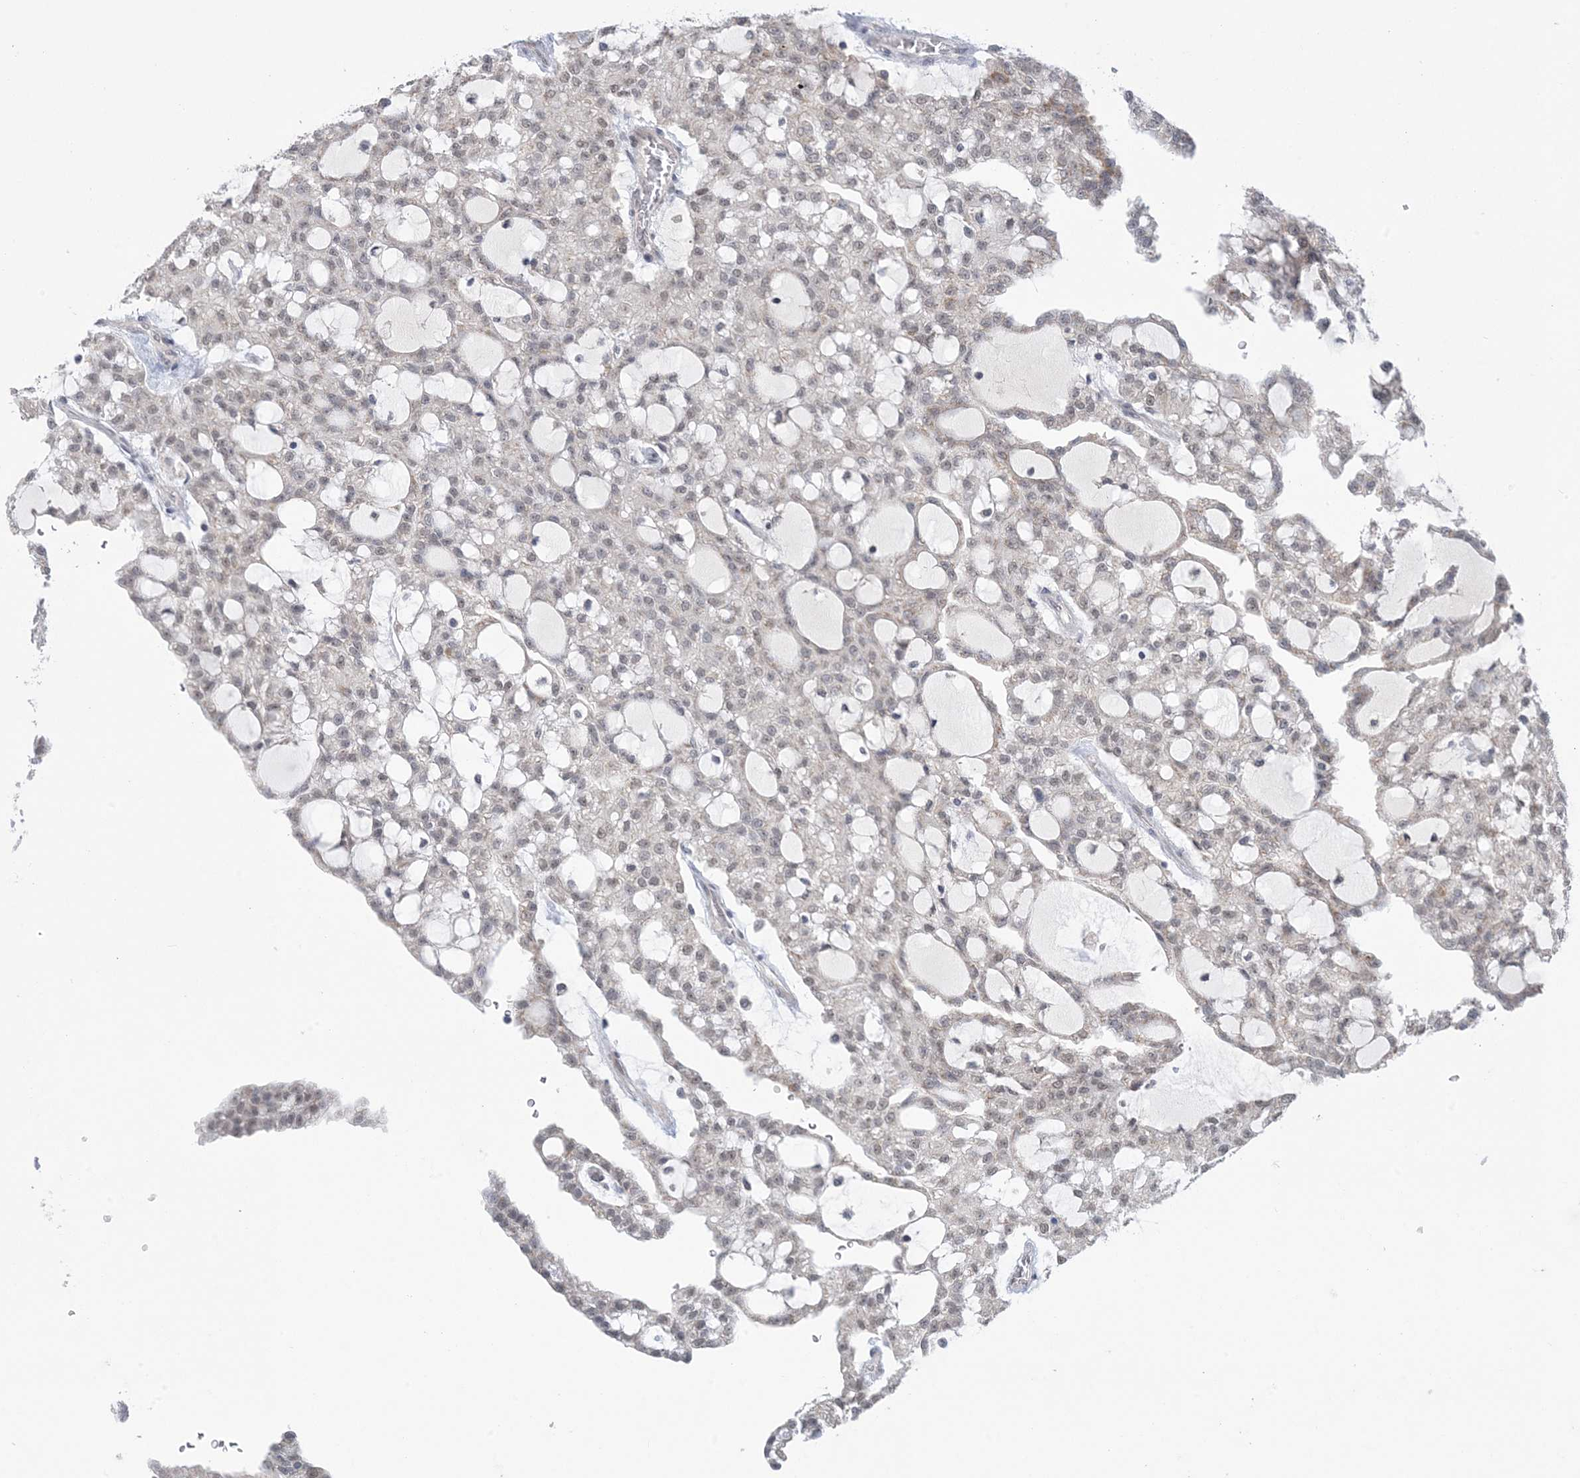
{"staining": {"intensity": "moderate", "quantity": "25%-75%", "location": "nuclear"}, "tissue": "renal cancer", "cell_type": "Tumor cells", "image_type": "cancer", "snomed": [{"axis": "morphology", "description": "Adenocarcinoma, NOS"}, {"axis": "topography", "description": "Kidney"}], "caption": "The image reveals immunohistochemical staining of renal cancer (adenocarcinoma). There is moderate nuclear positivity is seen in approximately 25%-75% of tumor cells.", "gene": "TRMT10C", "patient": {"sex": "male", "age": 63}}